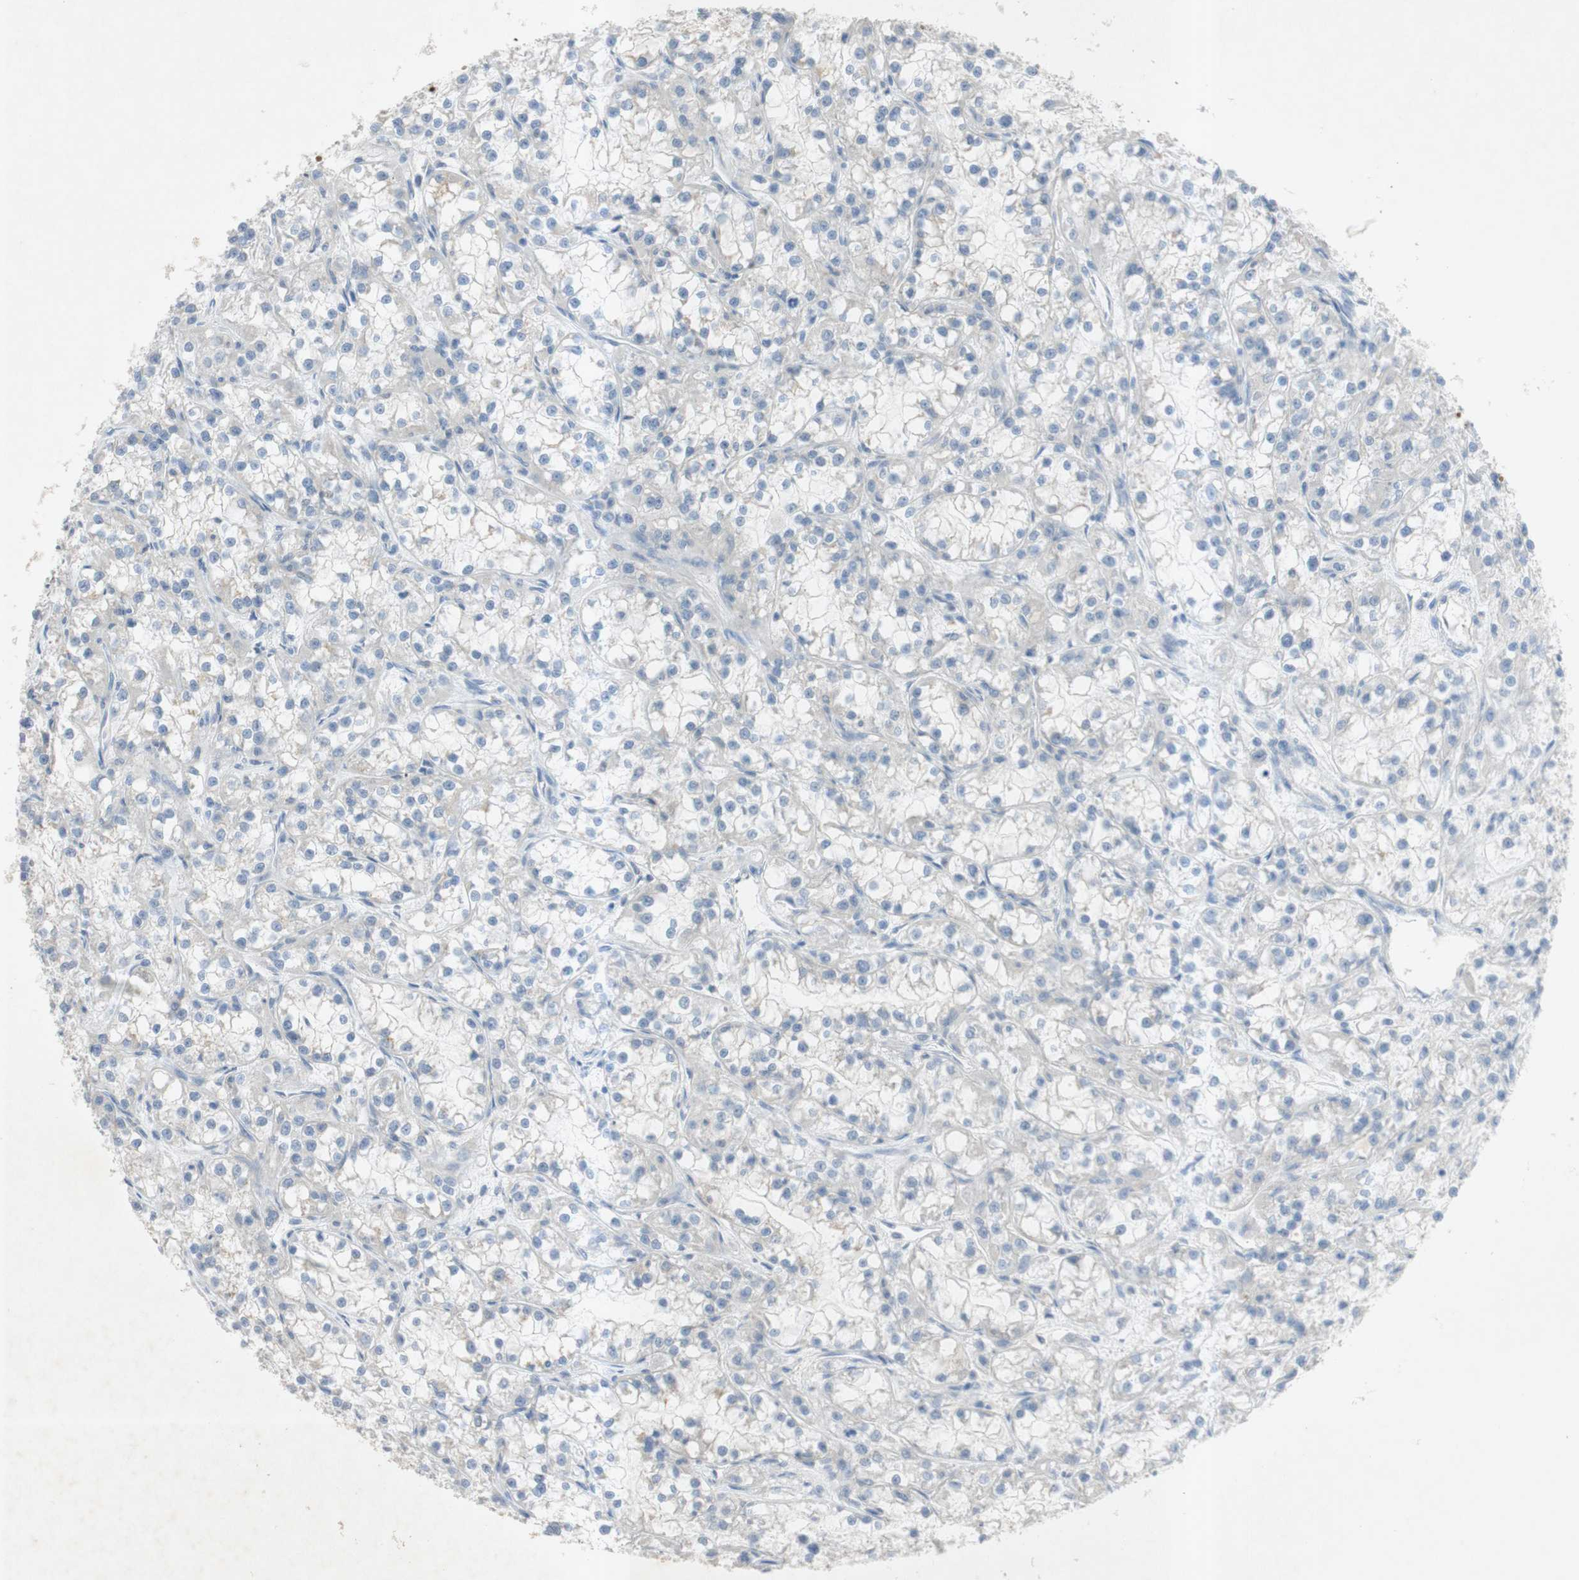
{"staining": {"intensity": "negative", "quantity": "none", "location": "none"}, "tissue": "renal cancer", "cell_type": "Tumor cells", "image_type": "cancer", "snomed": [{"axis": "morphology", "description": "Adenocarcinoma, NOS"}, {"axis": "topography", "description": "Kidney"}], "caption": "Immunohistochemistry (IHC) of human renal cancer displays no staining in tumor cells.", "gene": "EPO", "patient": {"sex": "female", "age": 52}}